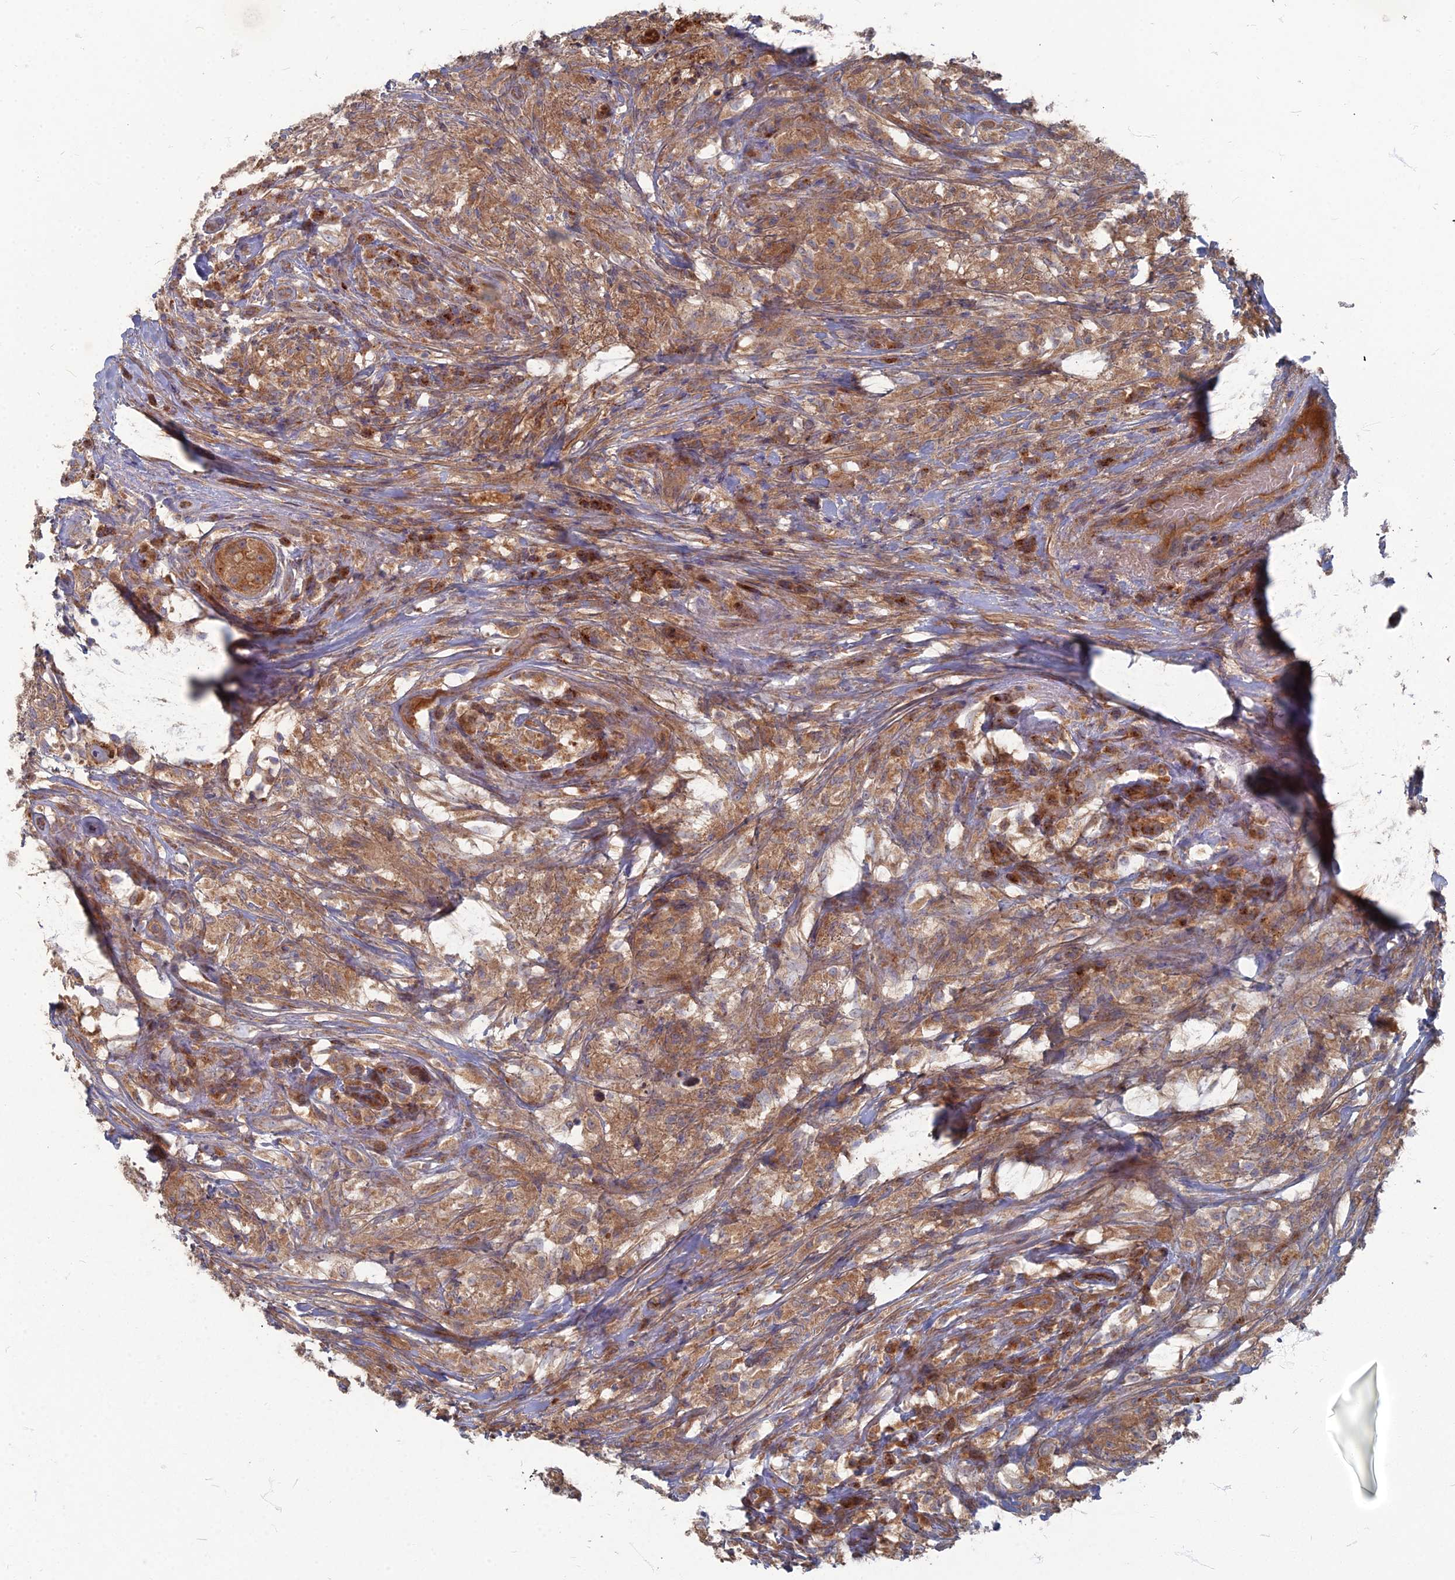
{"staining": {"intensity": "moderate", "quantity": ">75%", "location": "cytoplasmic/membranous"}, "tissue": "testis cancer", "cell_type": "Tumor cells", "image_type": "cancer", "snomed": [{"axis": "morphology", "description": "Seminoma, NOS"}, {"axis": "topography", "description": "Testis"}], "caption": "Immunohistochemistry (IHC) micrograph of neoplastic tissue: human testis cancer stained using immunohistochemistry exhibits medium levels of moderate protein expression localized specifically in the cytoplasmic/membranous of tumor cells, appearing as a cytoplasmic/membranous brown color.", "gene": "PPCDC", "patient": {"sex": "male", "age": 49}}